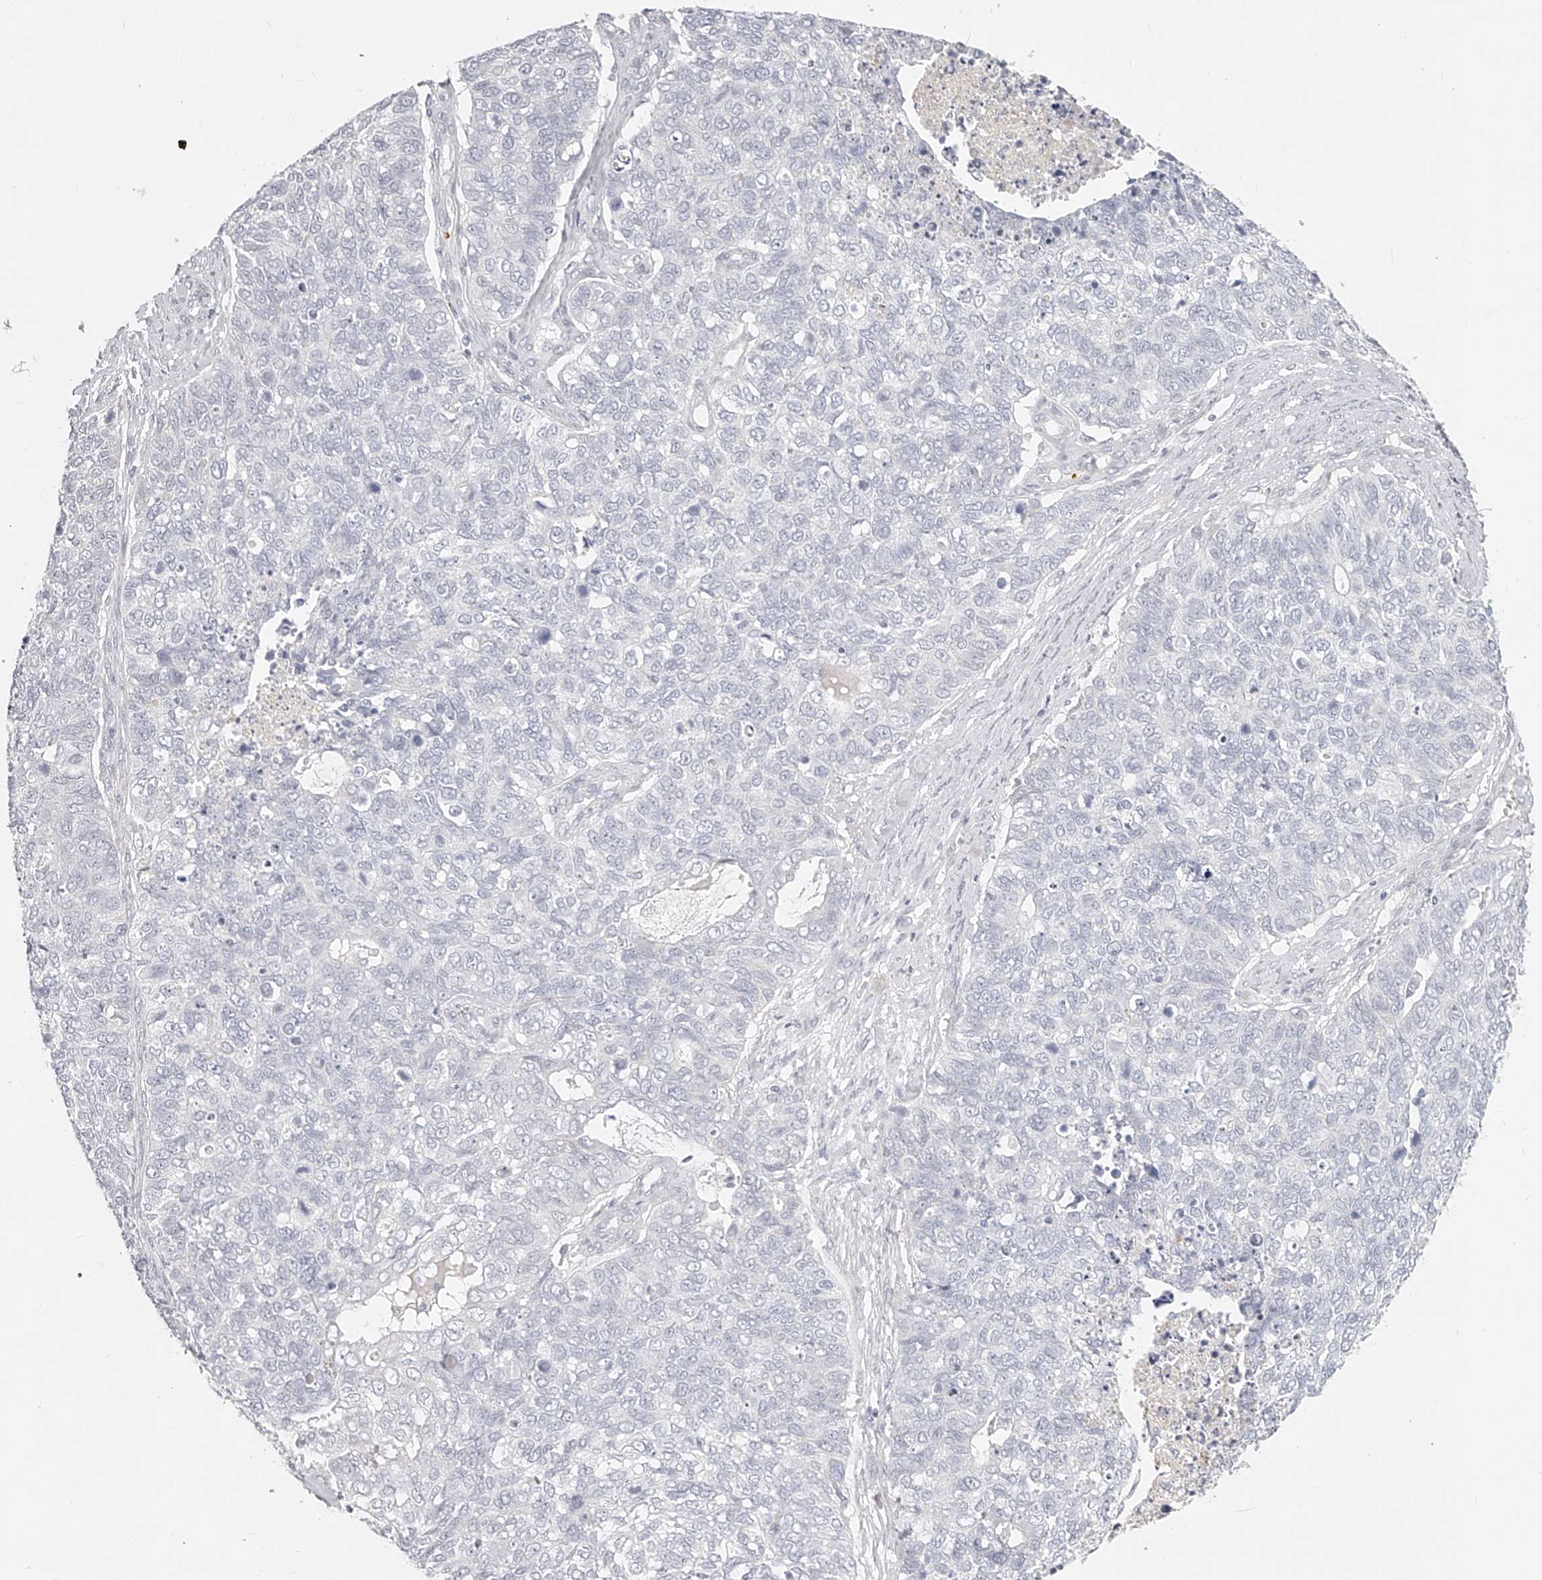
{"staining": {"intensity": "negative", "quantity": "none", "location": "none"}, "tissue": "cervical cancer", "cell_type": "Tumor cells", "image_type": "cancer", "snomed": [{"axis": "morphology", "description": "Squamous cell carcinoma, NOS"}, {"axis": "topography", "description": "Cervix"}], "caption": "There is no significant expression in tumor cells of cervical squamous cell carcinoma.", "gene": "ITGB3", "patient": {"sex": "female", "age": 63}}